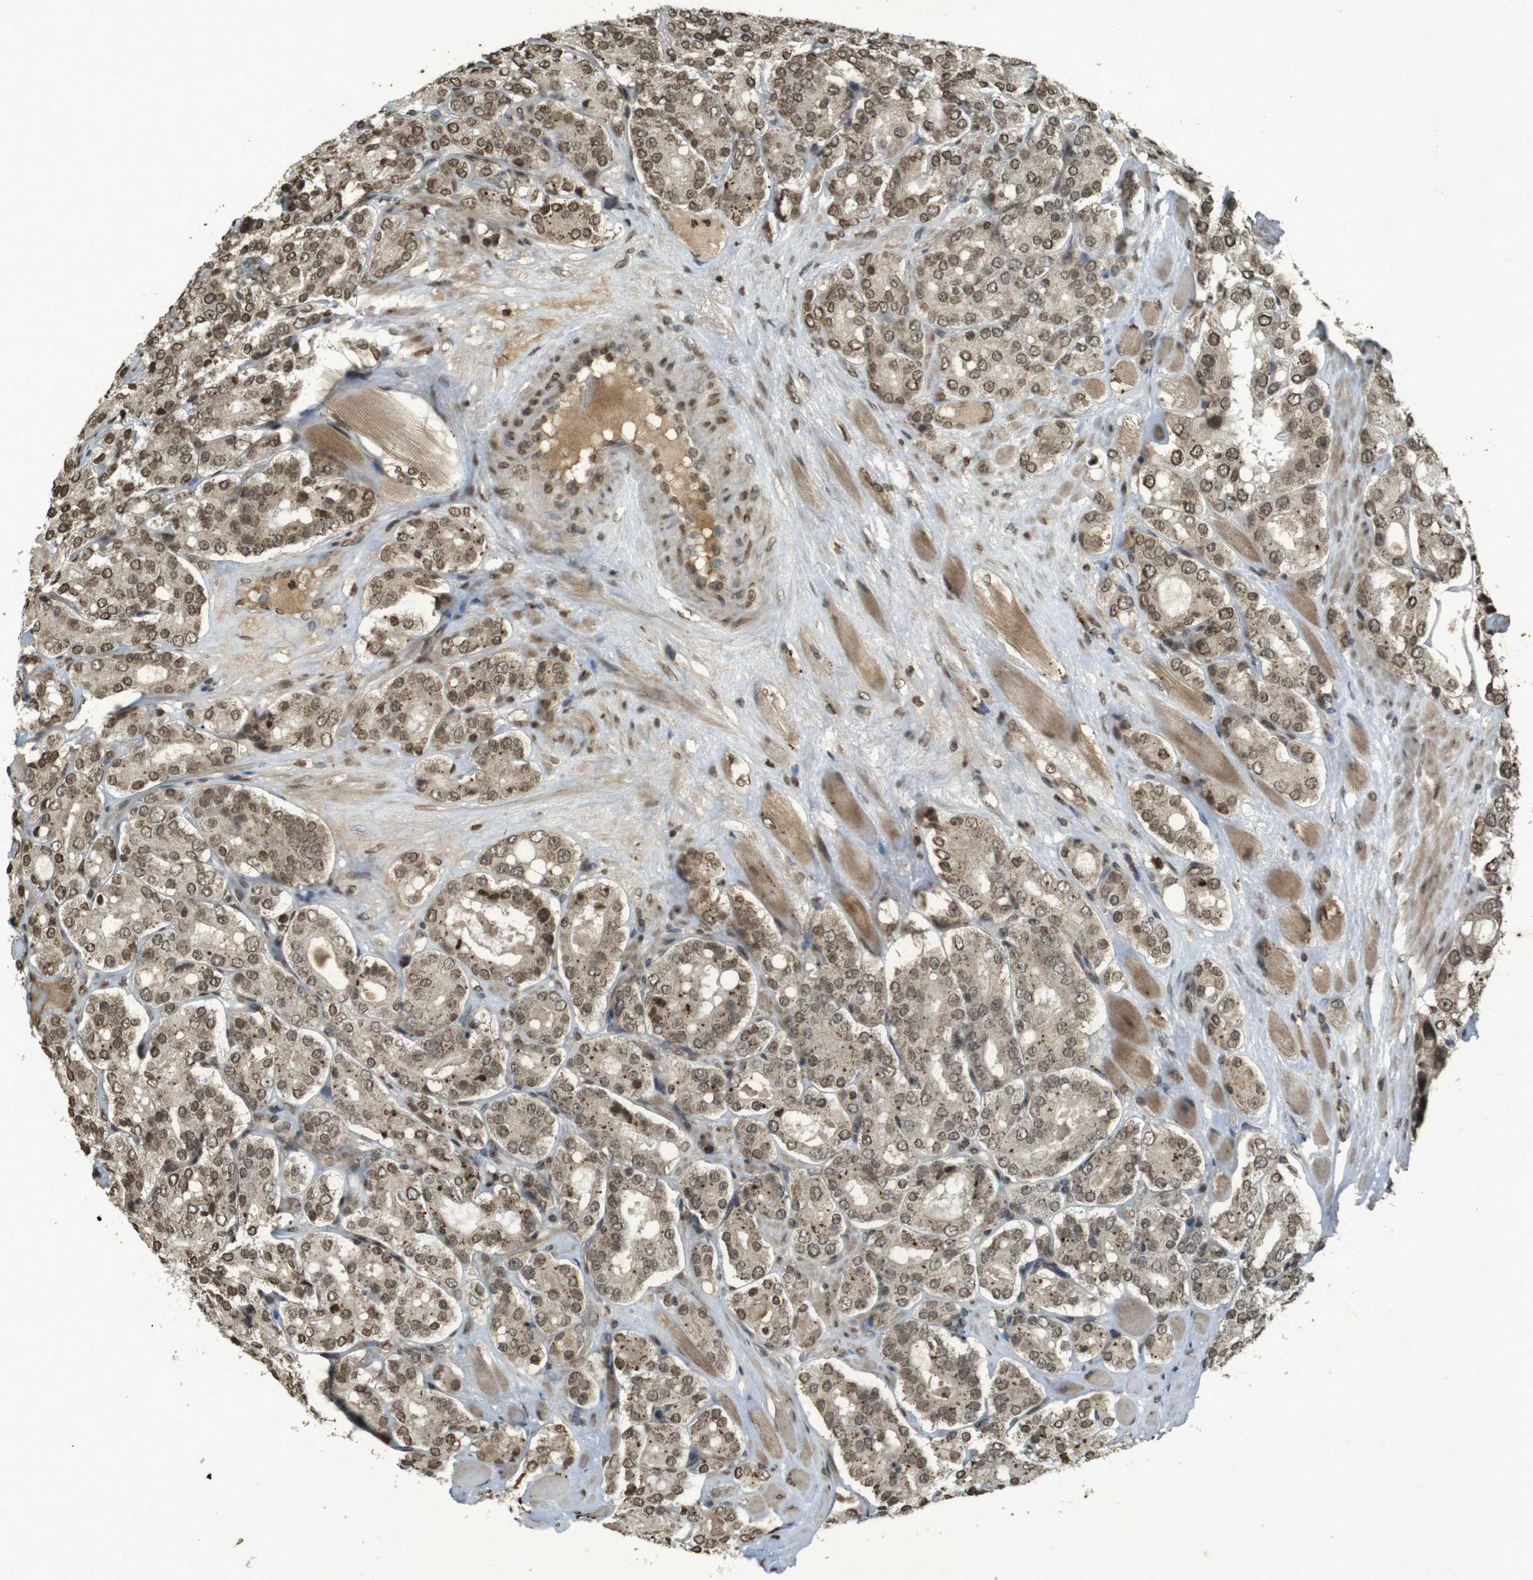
{"staining": {"intensity": "moderate", "quantity": ">75%", "location": "nuclear"}, "tissue": "prostate cancer", "cell_type": "Tumor cells", "image_type": "cancer", "snomed": [{"axis": "morphology", "description": "Adenocarcinoma, High grade"}, {"axis": "topography", "description": "Prostate"}], "caption": "Human prostate adenocarcinoma (high-grade) stained with a brown dye demonstrates moderate nuclear positive positivity in approximately >75% of tumor cells.", "gene": "ORC4", "patient": {"sex": "male", "age": 65}}